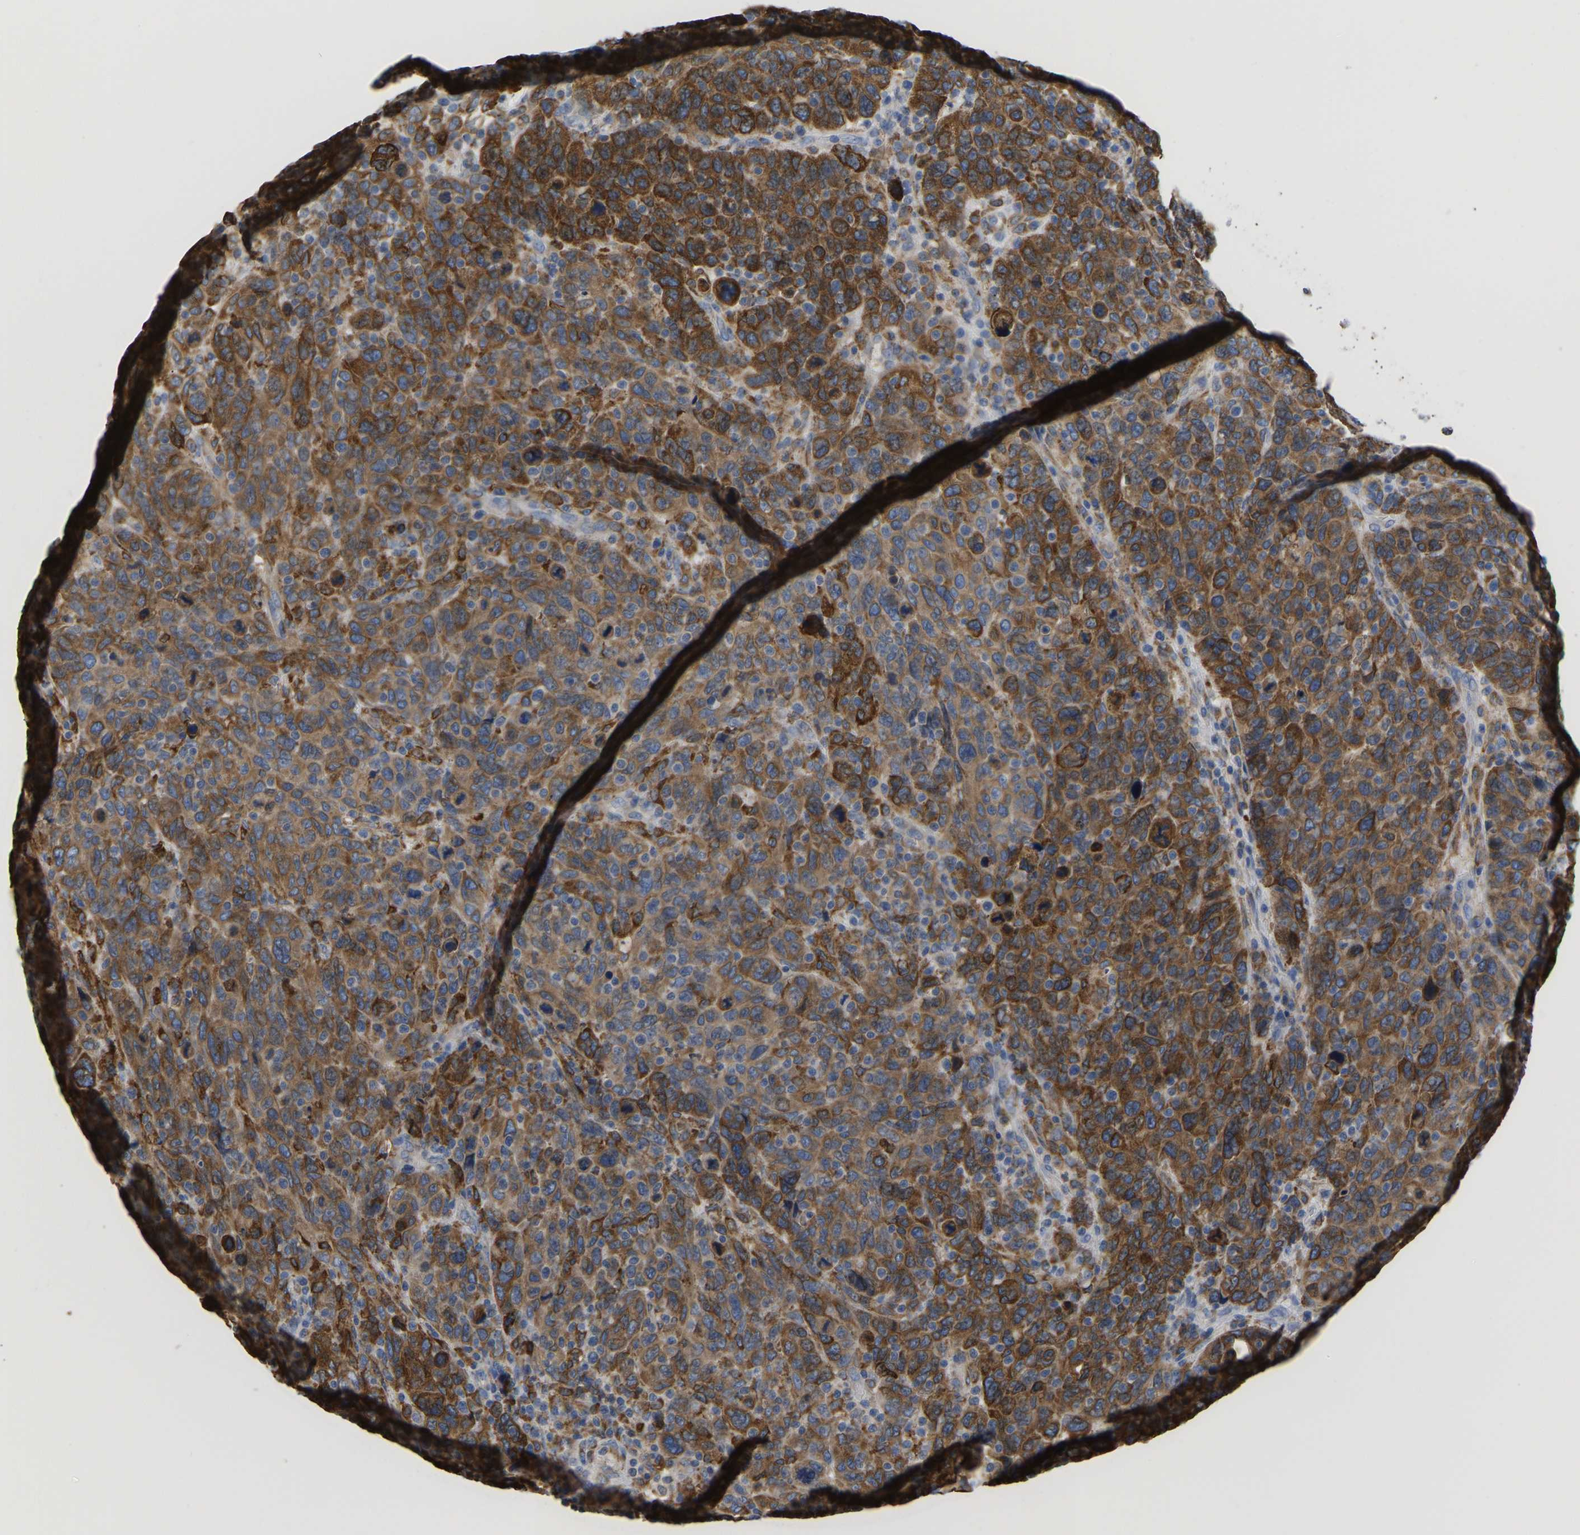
{"staining": {"intensity": "moderate", "quantity": ">75%", "location": "cytoplasmic/membranous"}, "tissue": "breast cancer", "cell_type": "Tumor cells", "image_type": "cancer", "snomed": [{"axis": "morphology", "description": "Duct carcinoma"}, {"axis": "topography", "description": "Breast"}], "caption": "Breast intraductal carcinoma tissue shows moderate cytoplasmic/membranous expression in approximately >75% of tumor cells, visualized by immunohistochemistry.", "gene": "P4HB", "patient": {"sex": "female", "age": 37}}